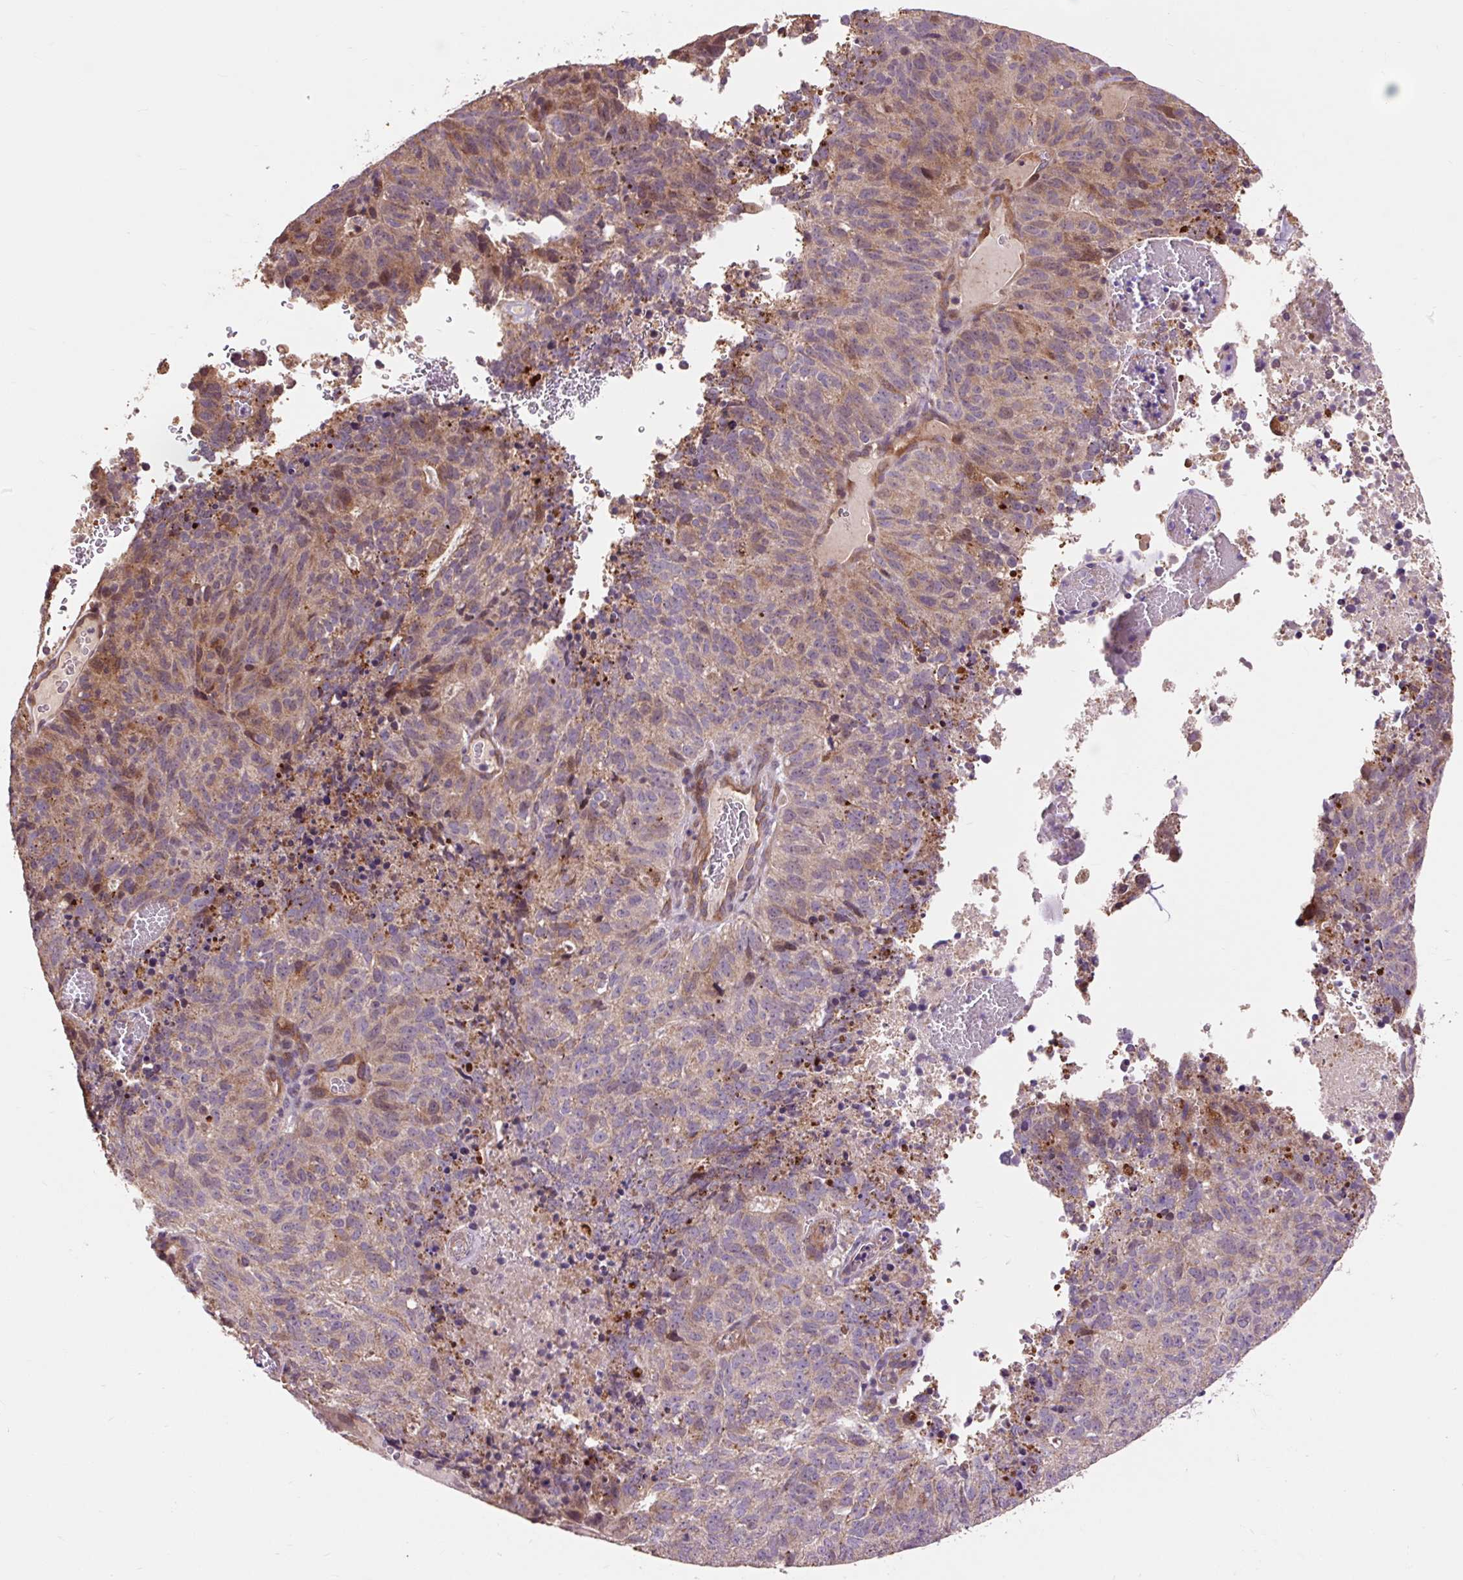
{"staining": {"intensity": "moderate", "quantity": "<25%", "location": "cytoplasmic/membranous"}, "tissue": "cervical cancer", "cell_type": "Tumor cells", "image_type": "cancer", "snomed": [{"axis": "morphology", "description": "Adenocarcinoma, NOS"}, {"axis": "topography", "description": "Cervix"}], "caption": "Cervical cancer stained for a protein demonstrates moderate cytoplasmic/membranous positivity in tumor cells. (Stains: DAB (3,3'-diaminobenzidine) in brown, nuclei in blue, Microscopy: brightfield microscopy at high magnification).", "gene": "PRIMPOL", "patient": {"sex": "female", "age": 38}}